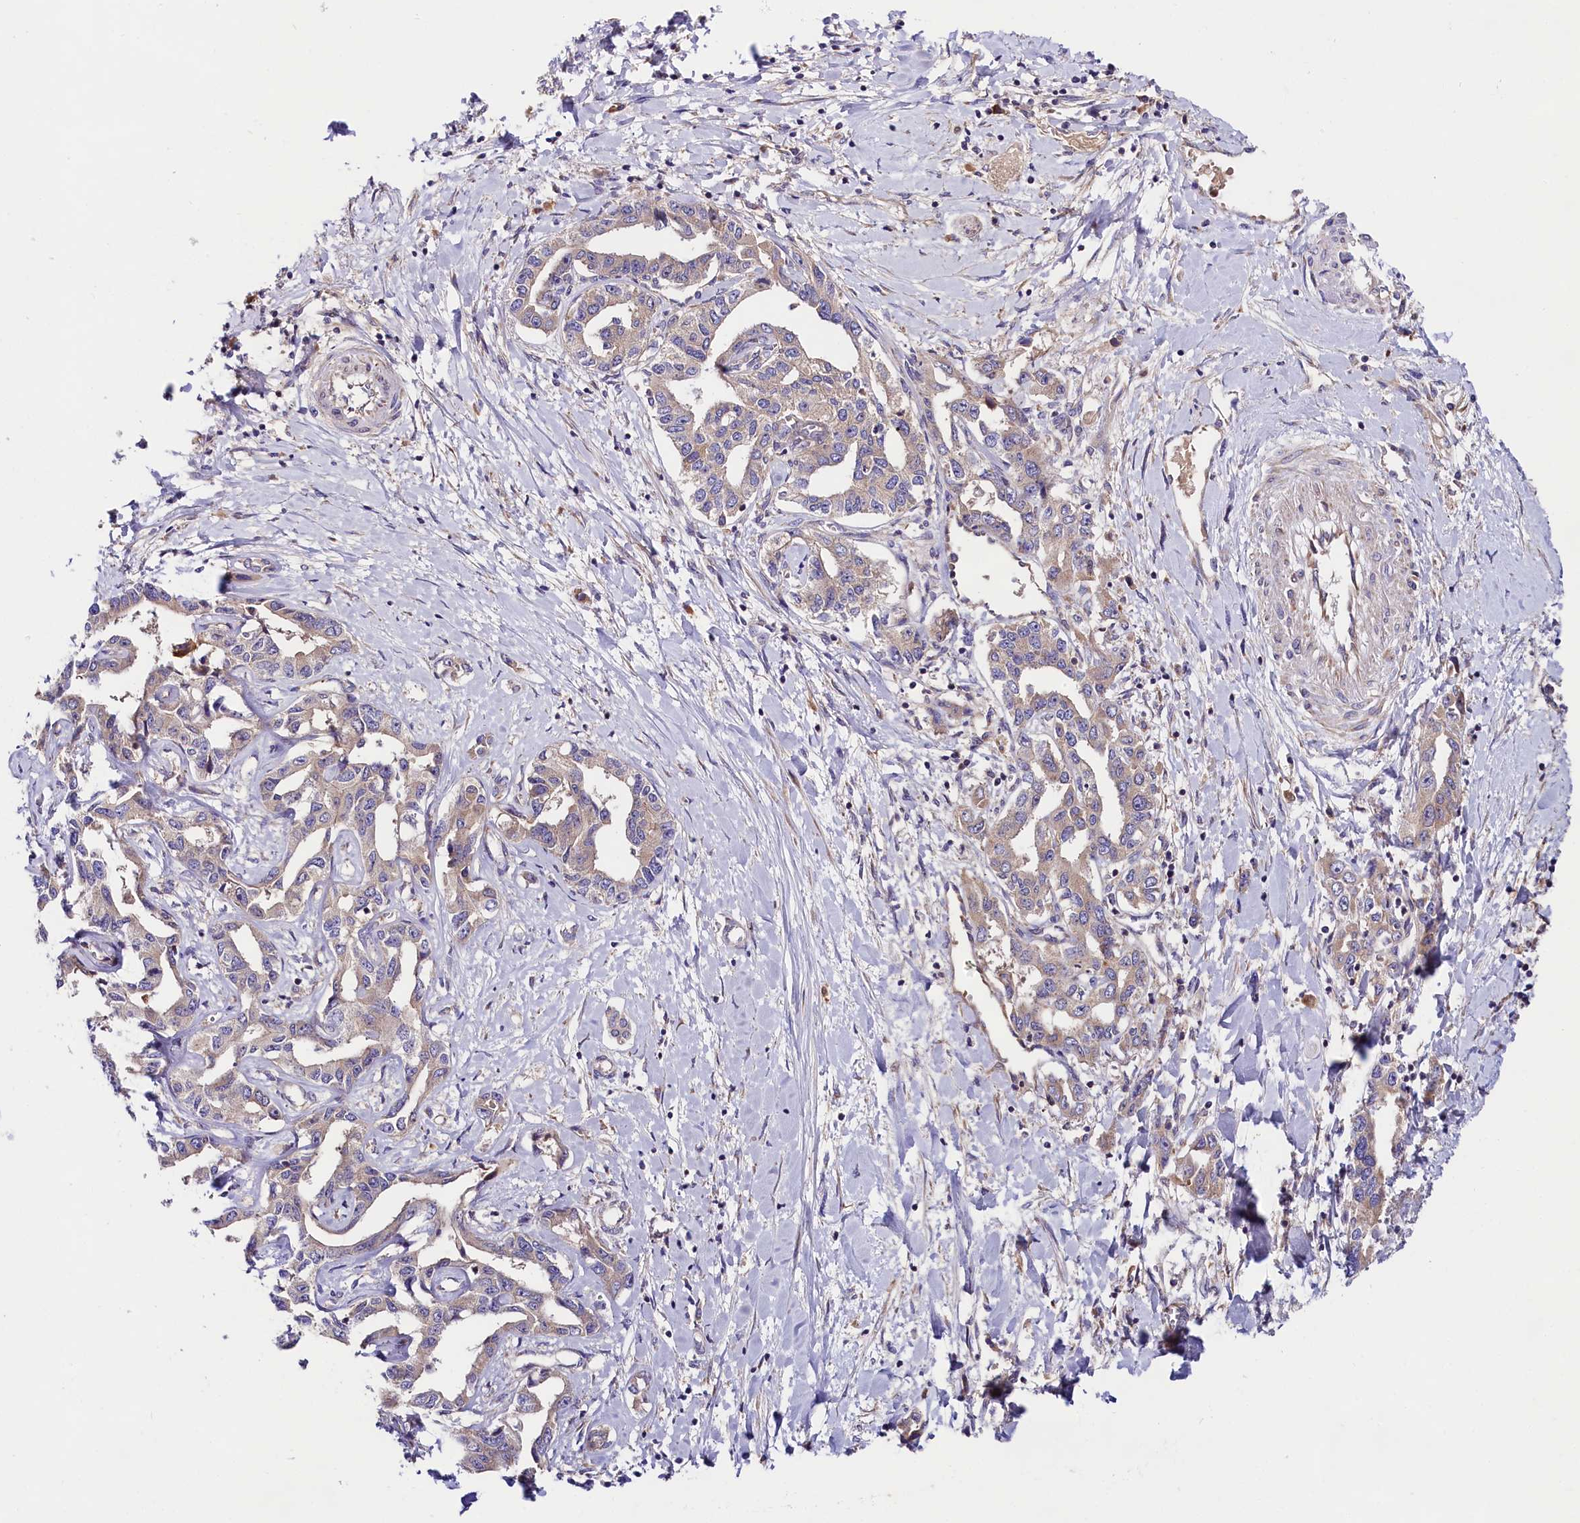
{"staining": {"intensity": "weak", "quantity": "<25%", "location": "cytoplasmic/membranous"}, "tissue": "liver cancer", "cell_type": "Tumor cells", "image_type": "cancer", "snomed": [{"axis": "morphology", "description": "Cholangiocarcinoma"}, {"axis": "topography", "description": "Liver"}], "caption": "Tumor cells show no significant positivity in liver cancer (cholangiocarcinoma). (DAB immunohistochemistry (IHC), high magnification).", "gene": "SPG11", "patient": {"sex": "male", "age": 59}}